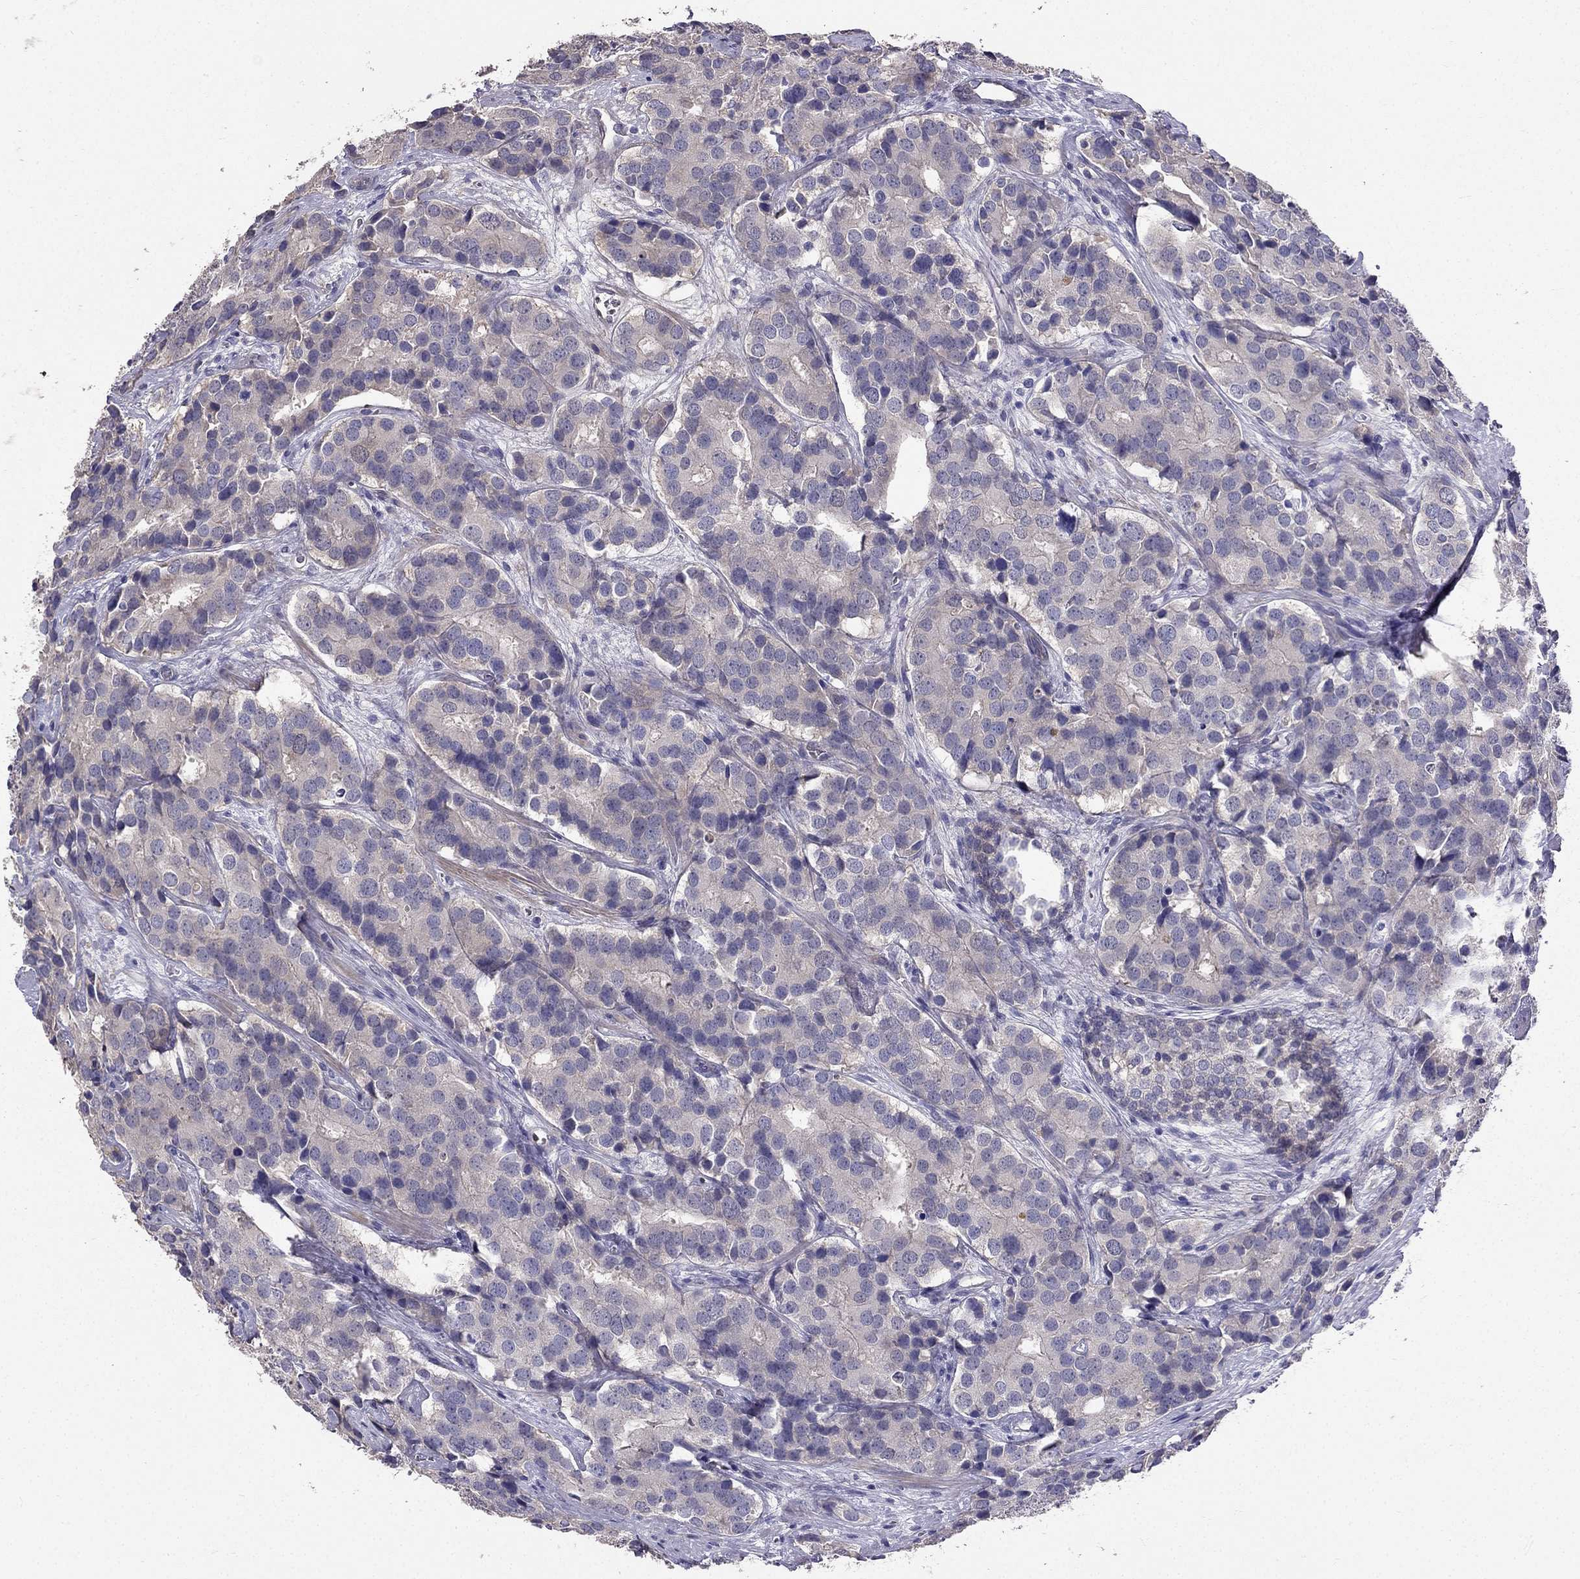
{"staining": {"intensity": "weak", "quantity": "25%-75%", "location": "cytoplasmic/membranous"}, "tissue": "prostate cancer", "cell_type": "Tumor cells", "image_type": "cancer", "snomed": [{"axis": "morphology", "description": "Adenocarcinoma, NOS"}, {"axis": "topography", "description": "Prostate and seminal vesicle, NOS"}], "caption": "This histopathology image demonstrates immunohistochemistry staining of human adenocarcinoma (prostate), with low weak cytoplasmic/membranous staining in approximately 25%-75% of tumor cells.", "gene": "AS3MT", "patient": {"sex": "male", "age": 63}}